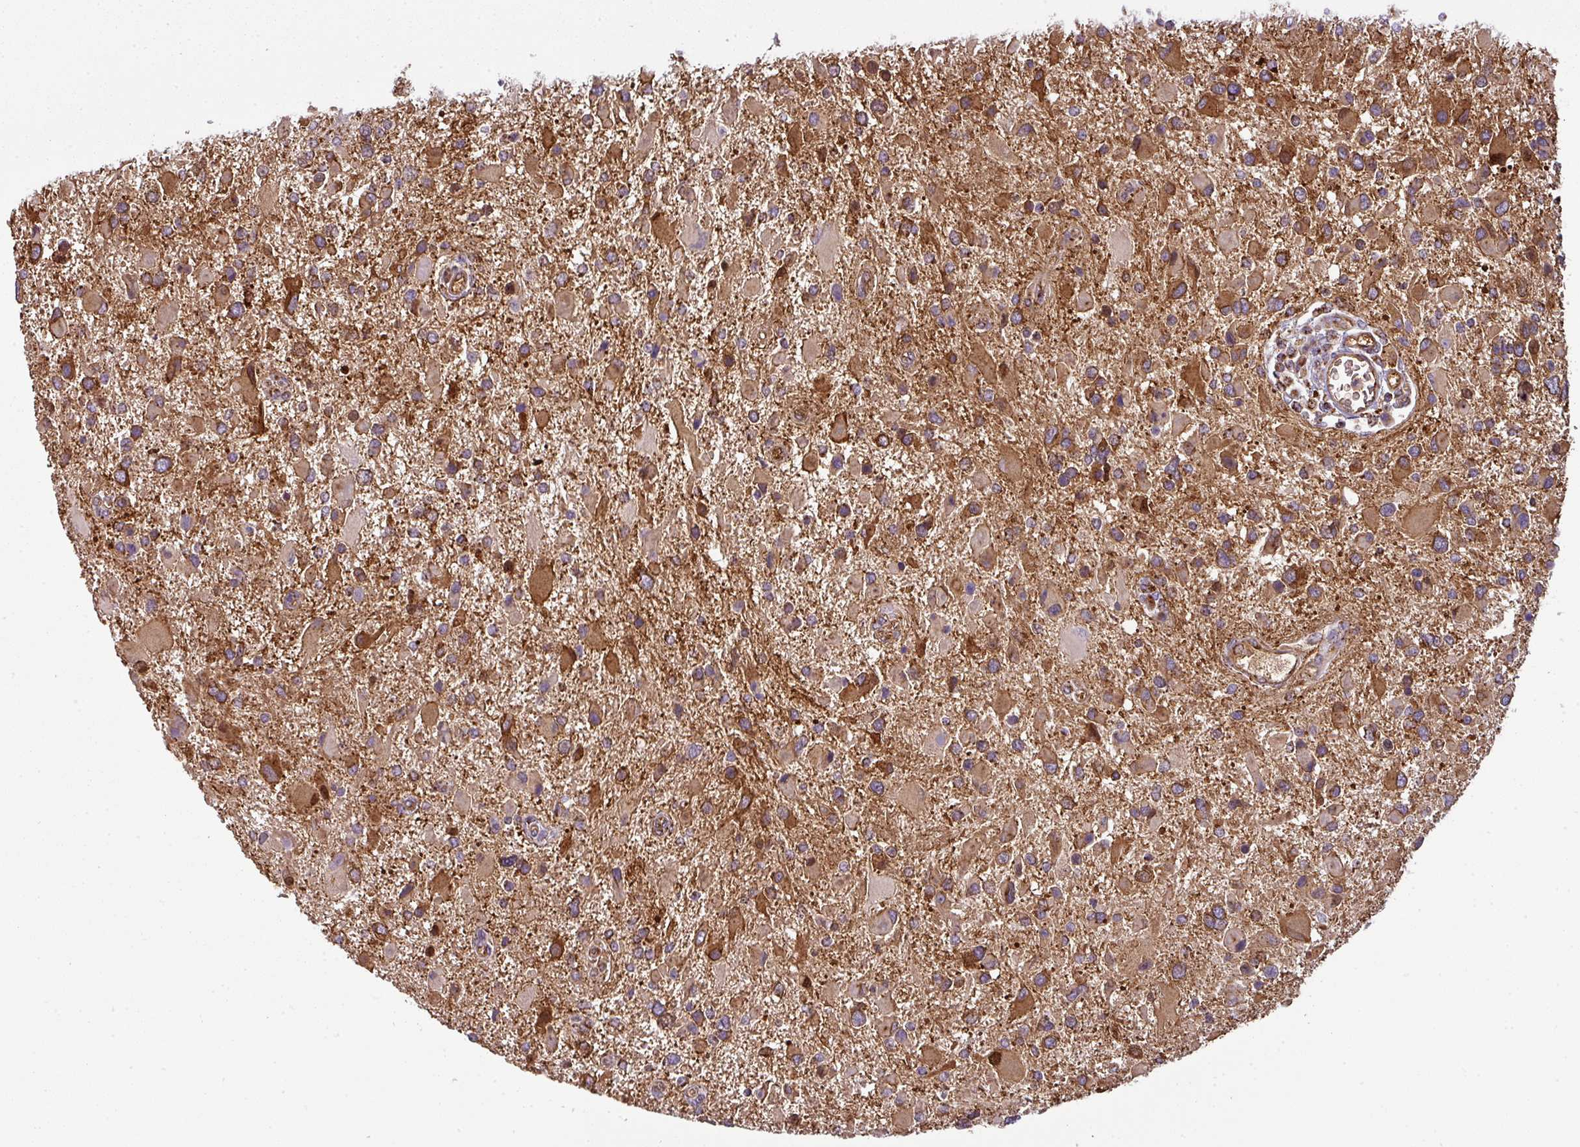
{"staining": {"intensity": "strong", "quantity": ">75%", "location": "cytoplasmic/membranous"}, "tissue": "glioma", "cell_type": "Tumor cells", "image_type": "cancer", "snomed": [{"axis": "morphology", "description": "Glioma, malignant, High grade"}, {"axis": "topography", "description": "Brain"}], "caption": "Human glioma stained for a protein (brown) shows strong cytoplasmic/membranous positive positivity in about >75% of tumor cells.", "gene": "PRELID3B", "patient": {"sex": "male", "age": 53}}